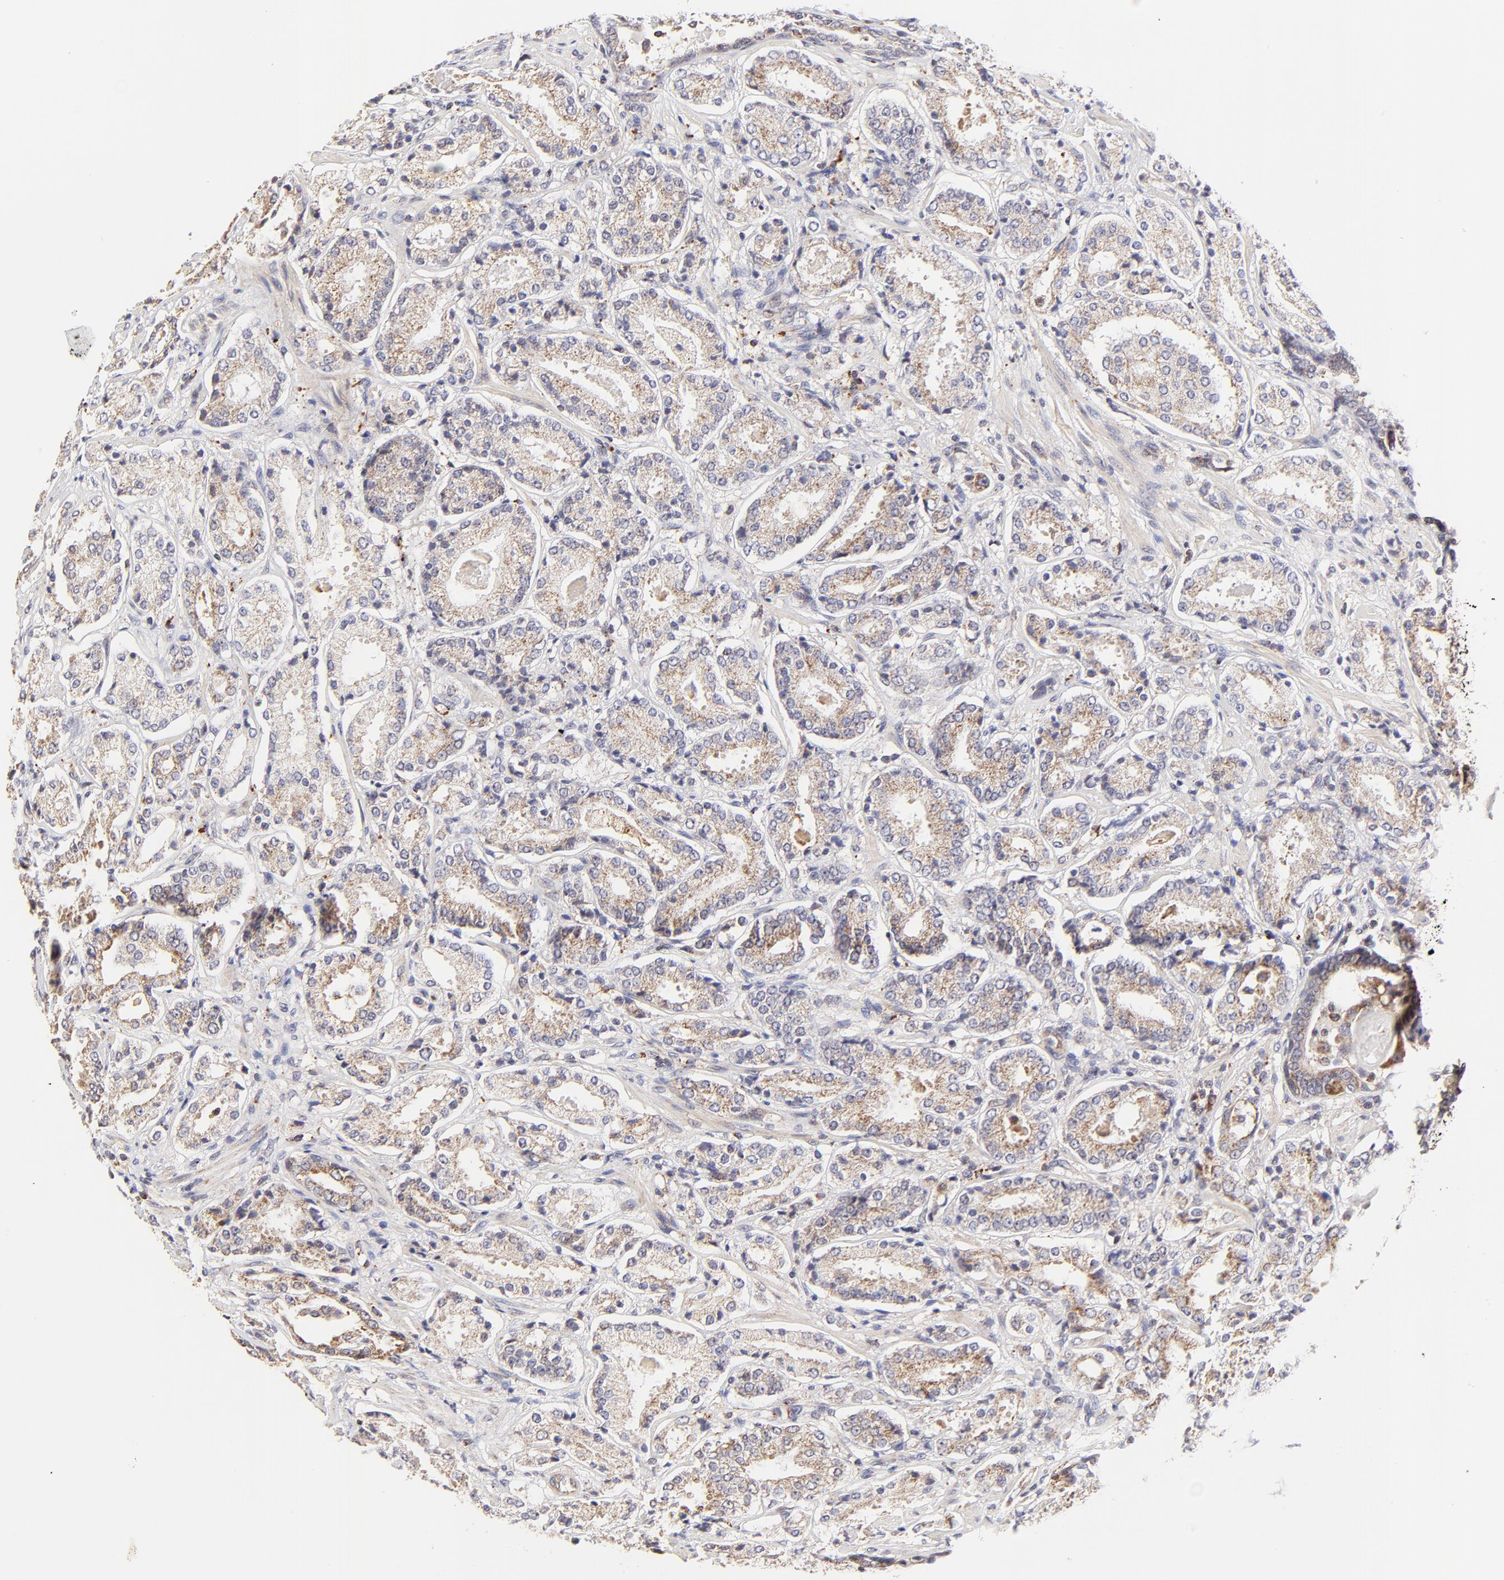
{"staining": {"intensity": "moderate", "quantity": ">75%", "location": "cytoplasmic/membranous"}, "tissue": "prostate cancer", "cell_type": "Tumor cells", "image_type": "cancer", "snomed": [{"axis": "morphology", "description": "Adenocarcinoma, High grade"}, {"axis": "topography", "description": "Prostate"}], "caption": "Protein staining by immunohistochemistry displays moderate cytoplasmic/membranous staining in approximately >75% of tumor cells in prostate cancer (adenocarcinoma (high-grade)).", "gene": "MAP2K7", "patient": {"sex": "male", "age": 58}}